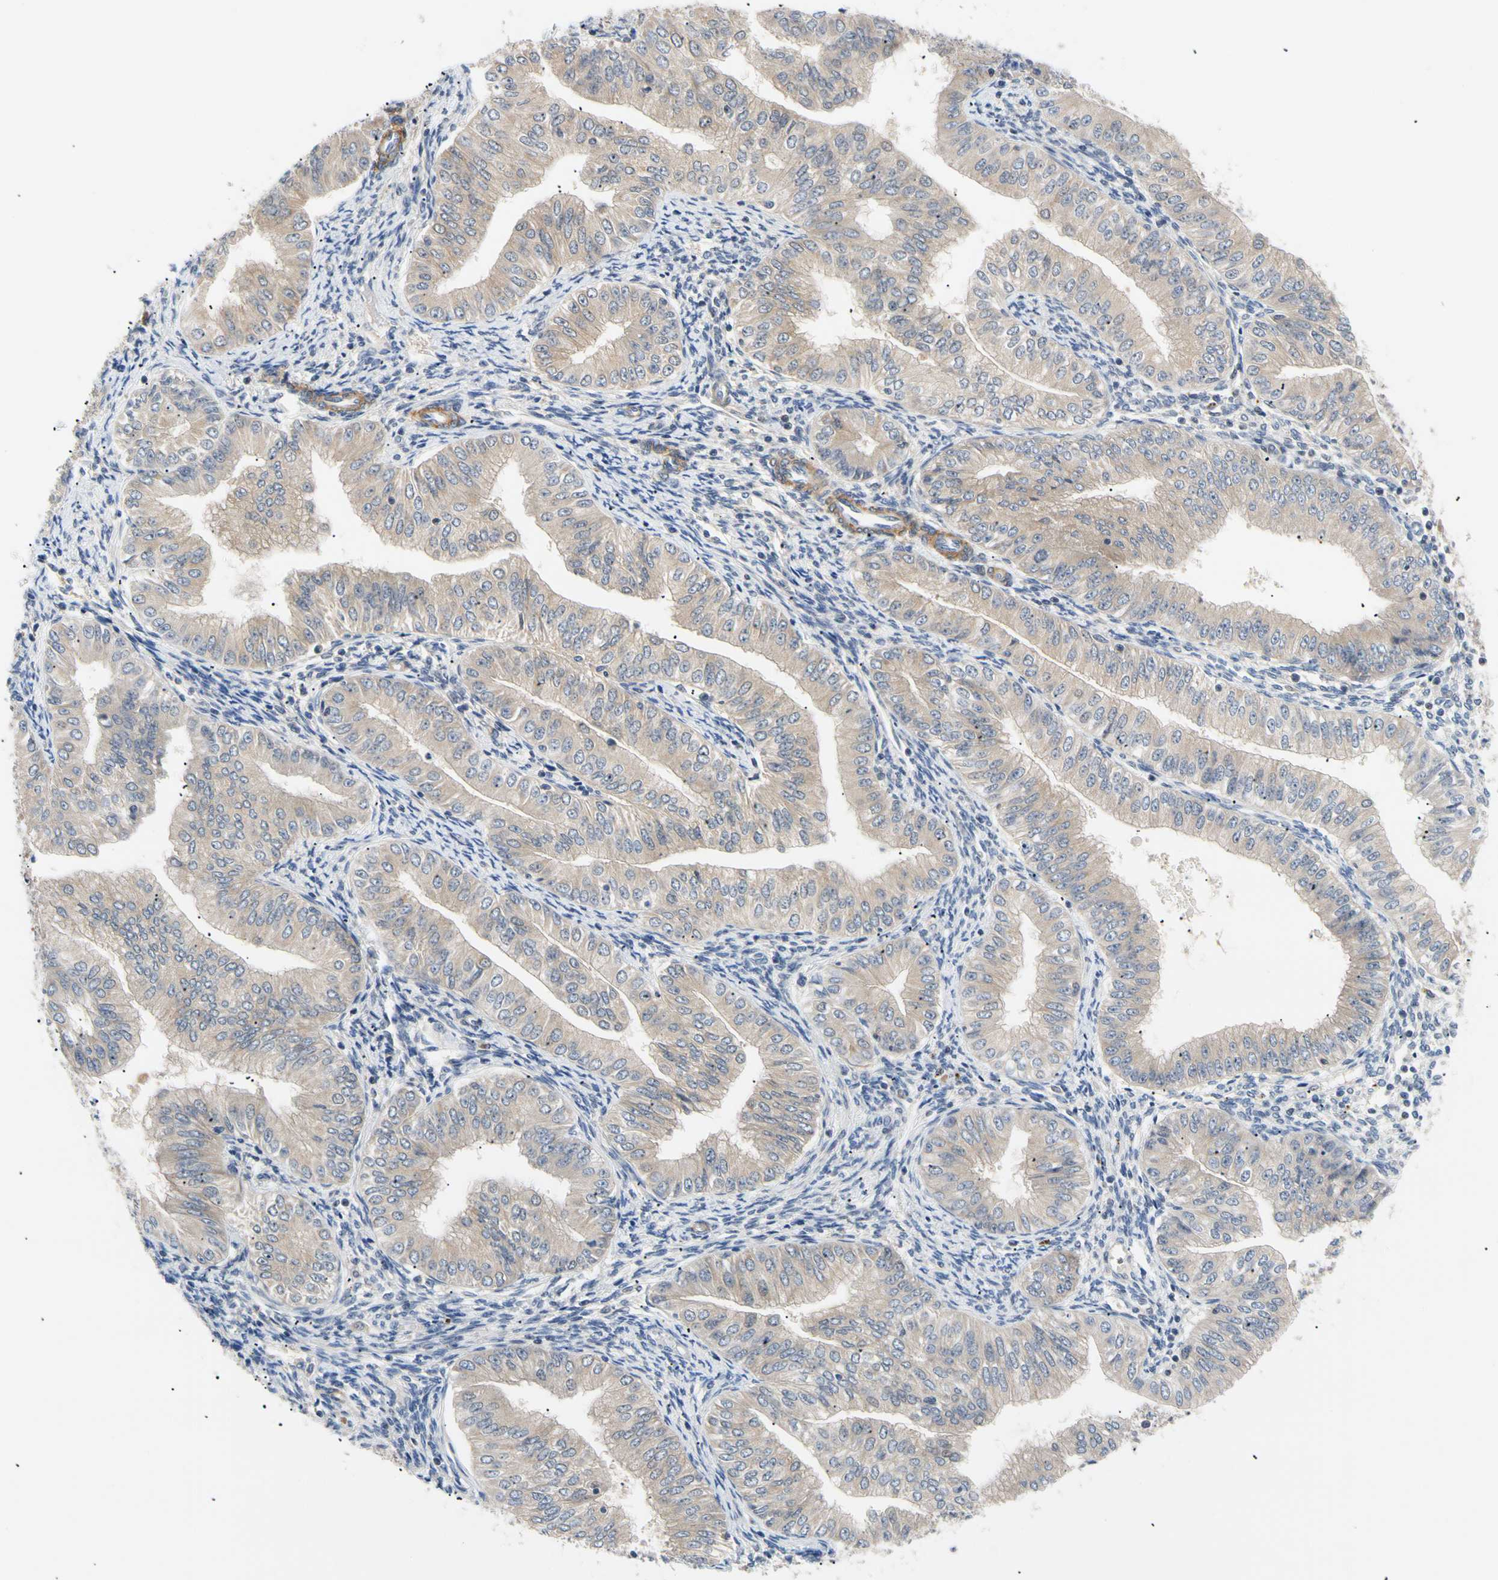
{"staining": {"intensity": "weak", "quantity": ">75%", "location": "cytoplasmic/membranous"}, "tissue": "endometrial cancer", "cell_type": "Tumor cells", "image_type": "cancer", "snomed": [{"axis": "morphology", "description": "Normal tissue, NOS"}, {"axis": "morphology", "description": "Adenocarcinoma, NOS"}, {"axis": "topography", "description": "Endometrium"}], "caption": "Endometrial cancer tissue shows weak cytoplasmic/membranous staining in about >75% of tumor cells", "gene": "SEC23B", "patient": {"sex": "female", "age": 53}}